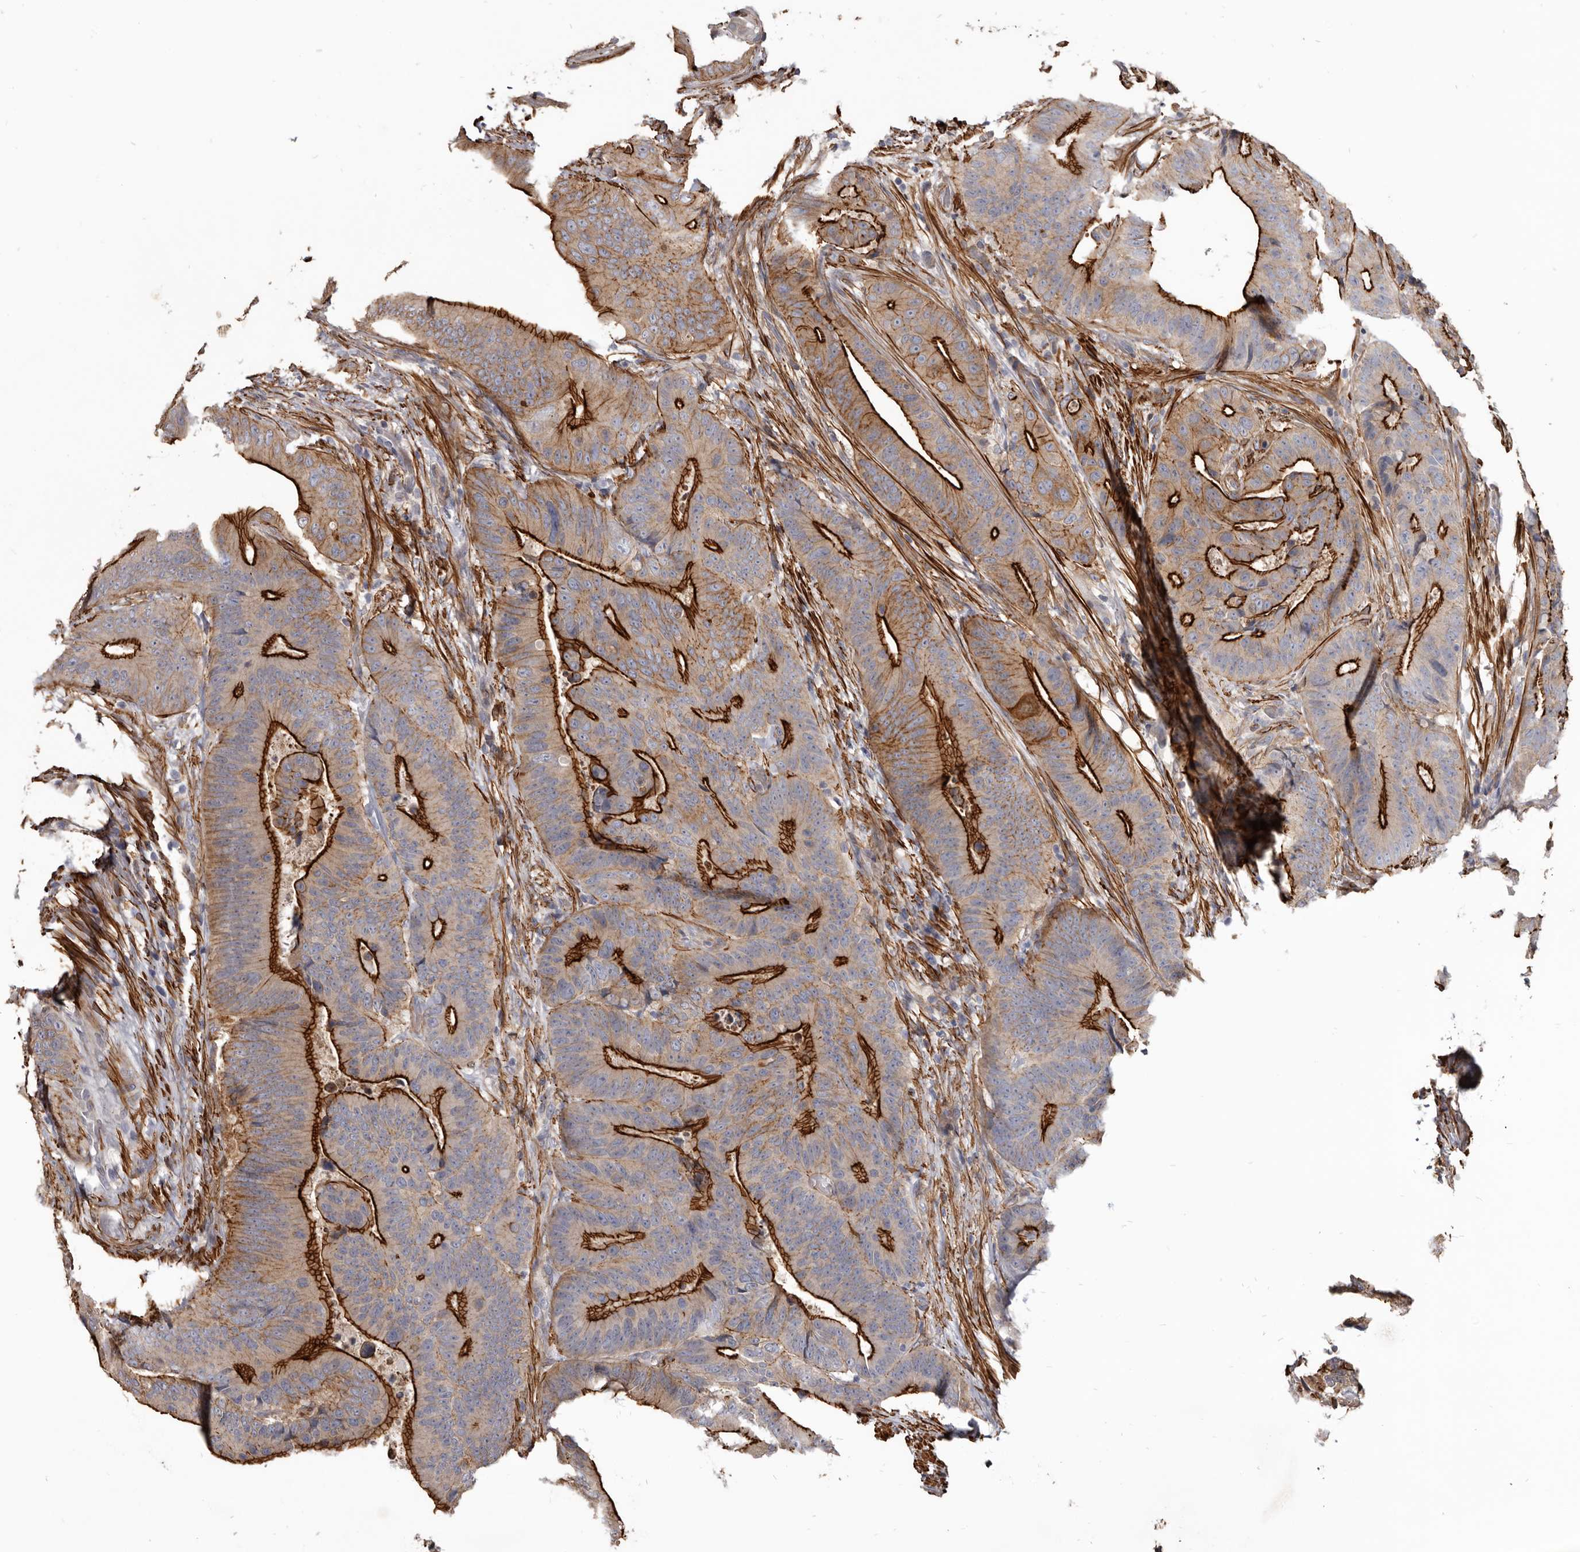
{"staining": {"intensity": "strong", "quantity": "25%-75%", "location": "cytoplasmic/membranous"}, "tissue": "colorectal cancer", "cell_type": "Tumor cells", "image_type": "cancer", "snomed": [{"axis": "morphology", "description": "Adenocarcinoma, NOS"}, {"axis": "topography", "description": "Colon"}], "caption": "Brown immunohistochemical staining in colorectal cancer (adenocarcinoma) exhibits strong cytoplasmic/membranous positivity in approximately 25%-75% of tumor cells. (DAB (3,3'-diaminobenzidine) IHC, brown staining for protein, blue staining for nuclei).", "gene": "CGN", "patient": {"sex": "male", "age": 83}}